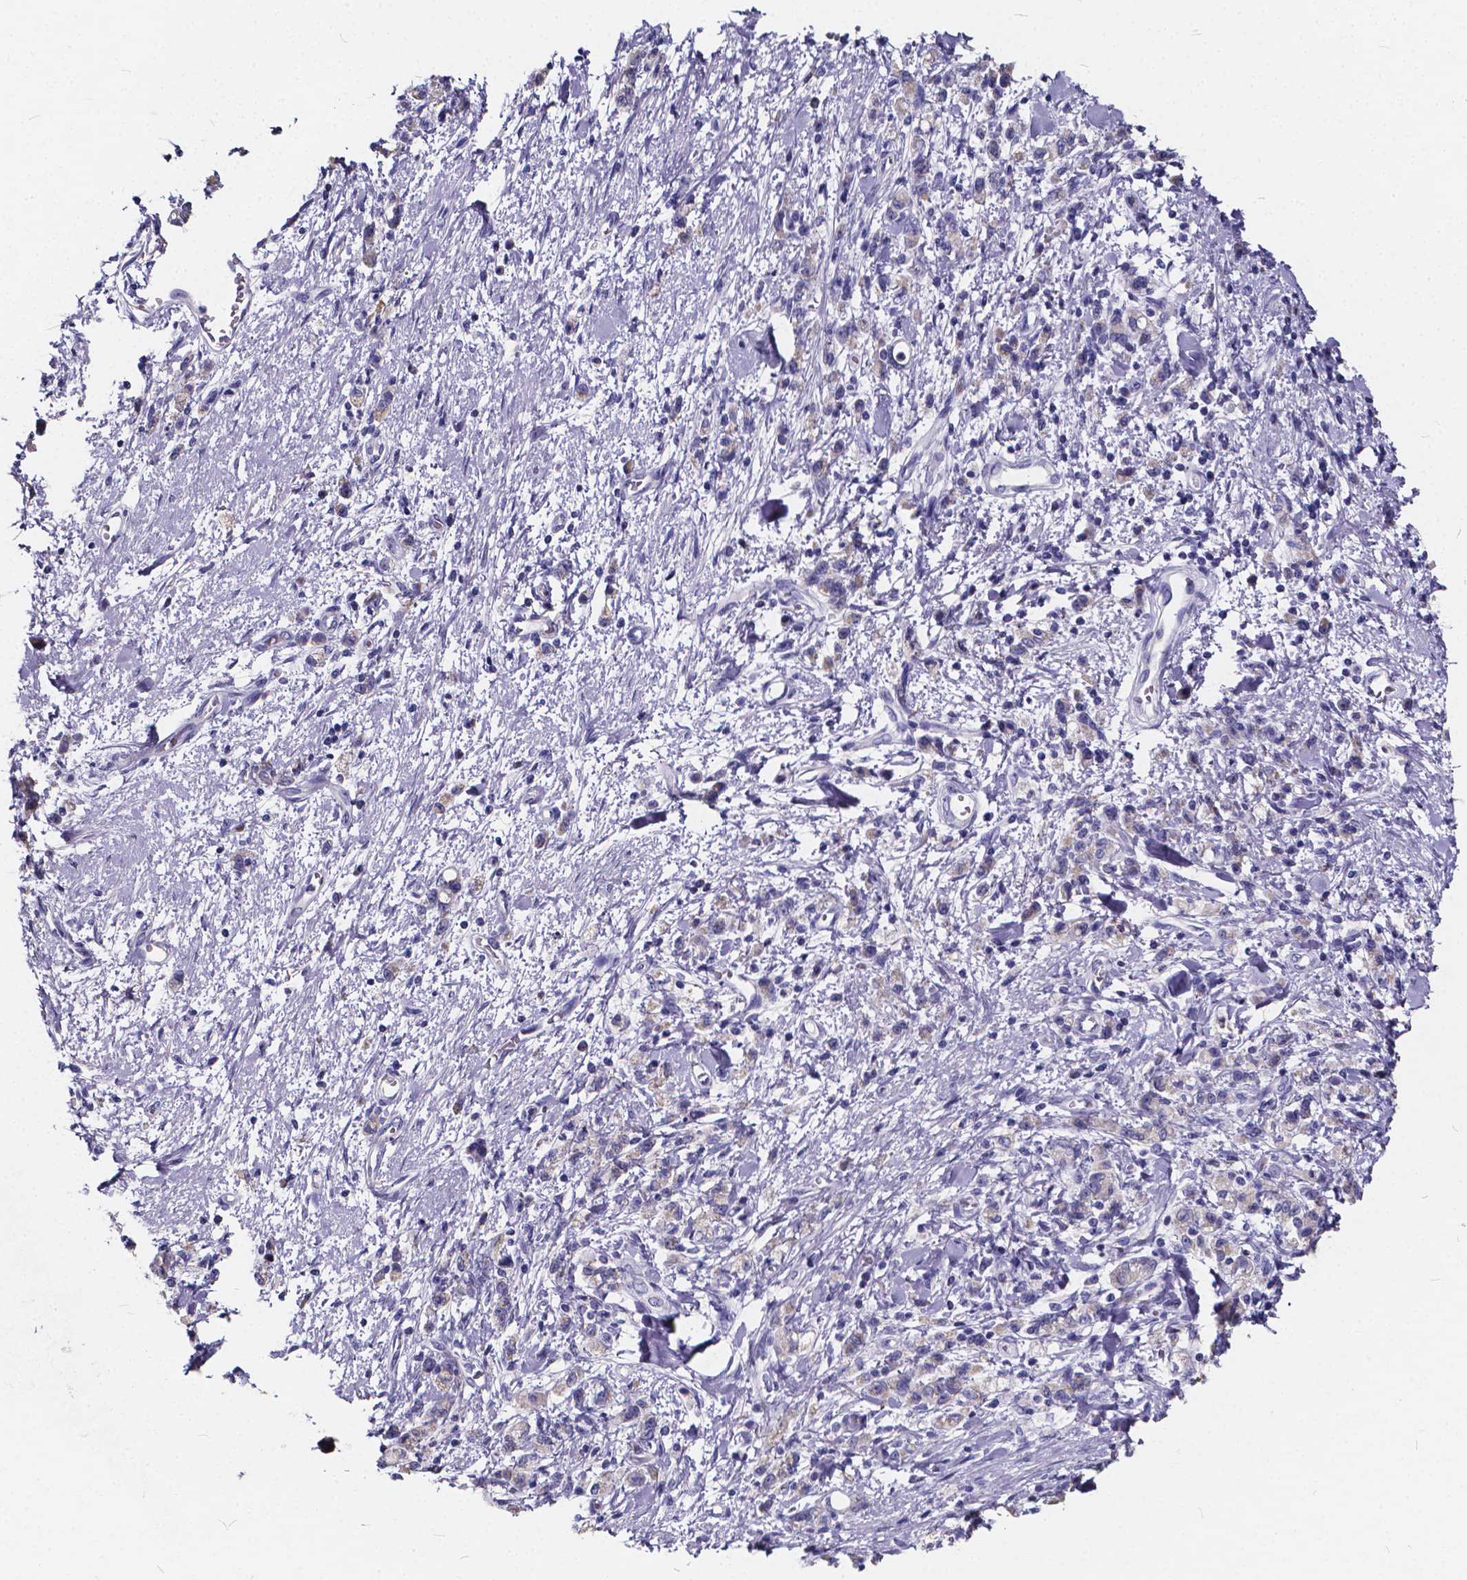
{"staining": {"intensity": "weak", "quantity": ">75%", "location": "cytoplasmic/membranous"}, "tissue": "stomach cancer", "cell_type": "Tumor cells", "image_type": "cancer", "snomed": [{"axis": "morphology", "description": "Adenocarcinoma, NOS"}, {"axis": "topography", "description": "Stomach"}], "caption": "There is low levels of weak cytoplasmic/membranous staining in tumor cells of stomach cancer, as demonstrated by immunohistochemical staining (brown color).", "gene": "SPEF2", "patient": {"sex": "male", "age": 77}}